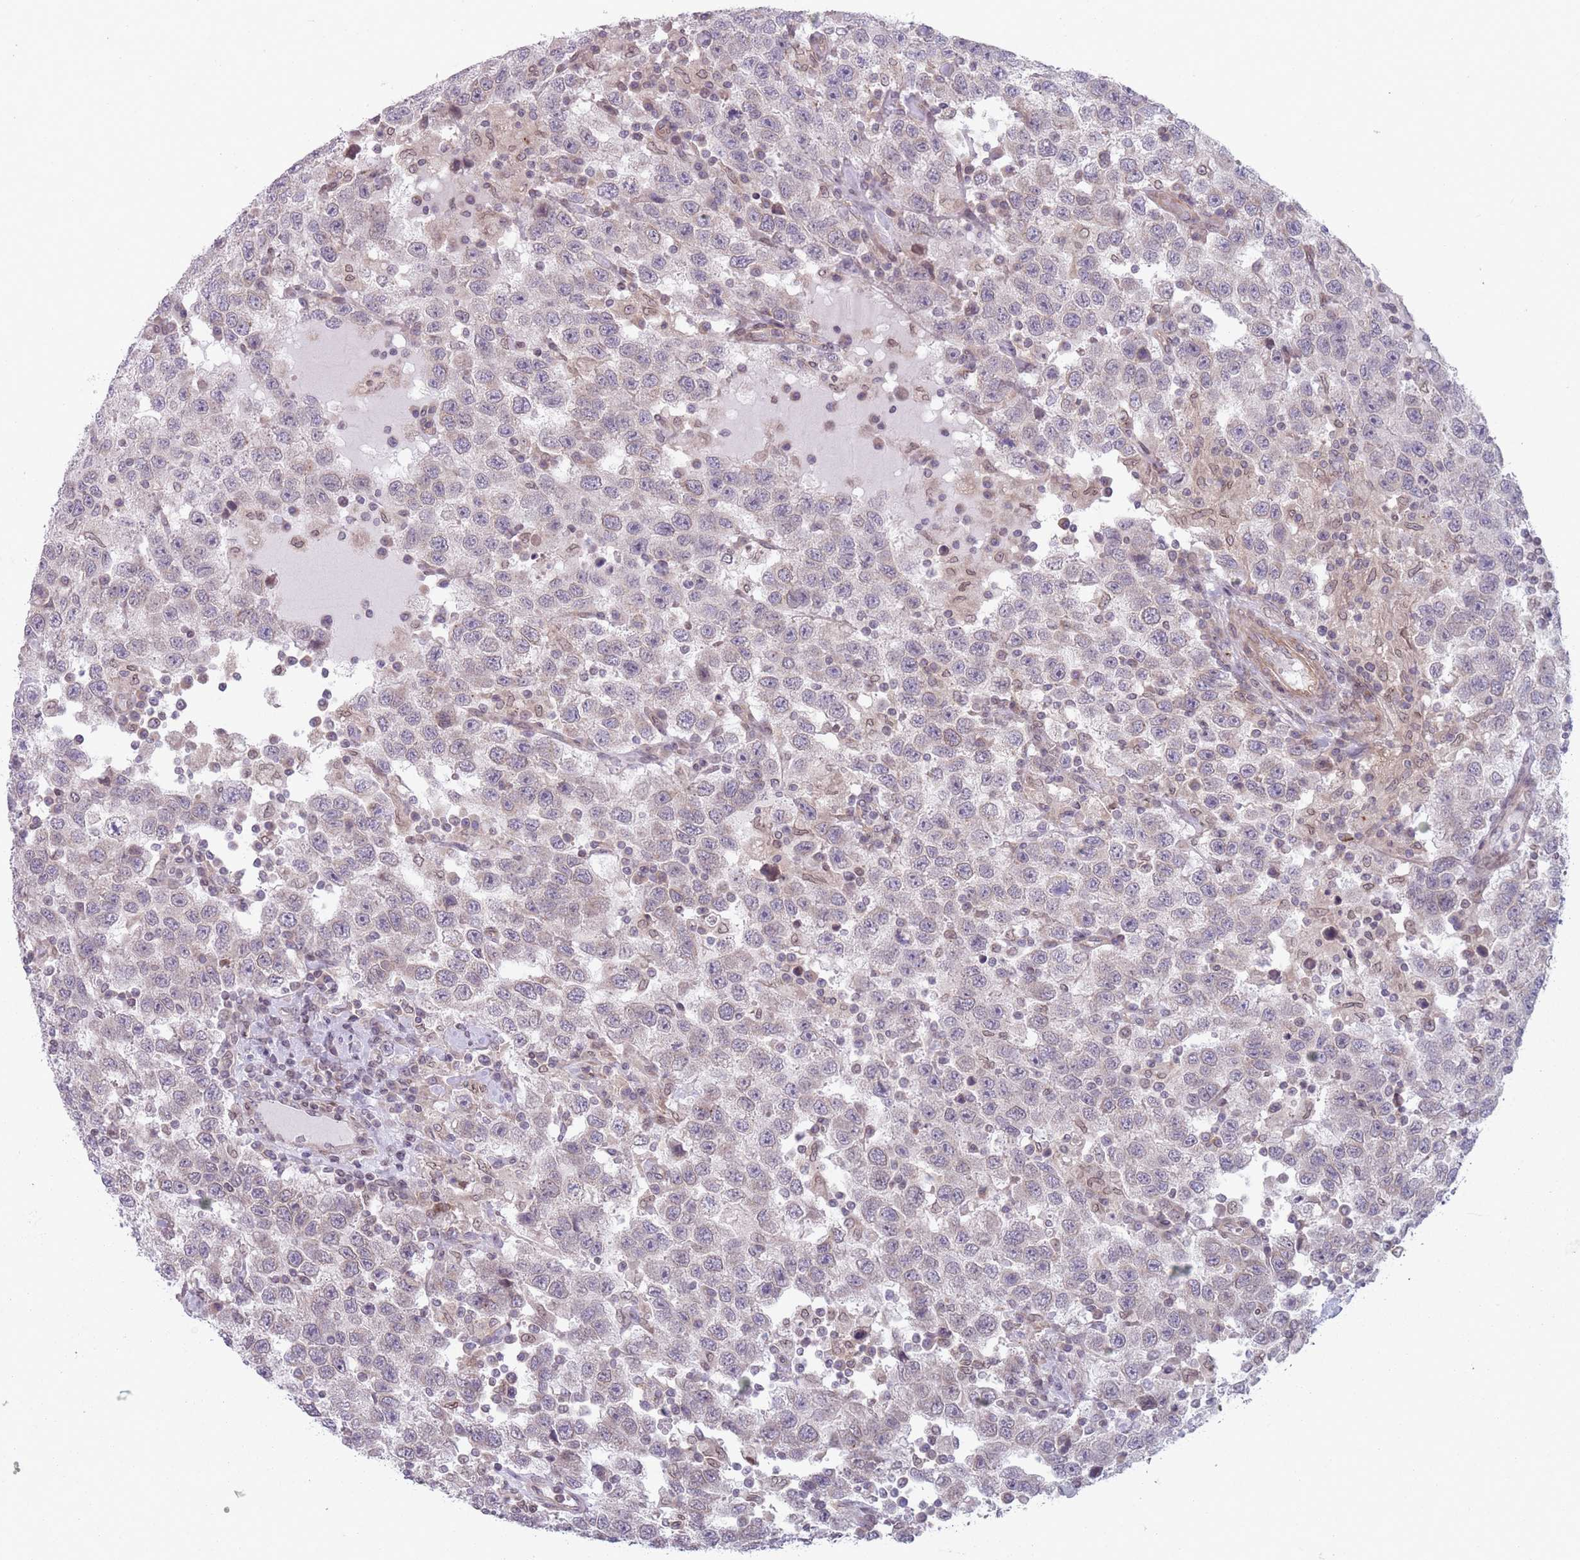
{"staining": {"intensity": "negative", "quantity": "none", "location": "none"}, "tissue": "testis cancer", "cell_type": "Tumor cells", "image_type": "cancer", "snomed": [{"axis": "morphology", "description": "Seminoma, NOS"}, {"axis": "topography", "description": "Testis"}], "caption": "An immunohistochemistry image of testis cancer (seminoma) is shown. There is no staining in tumor cells of testis cancer (seminoma).", "gene": "VRK2", "patient": {"sex": "male", "age": 41}}